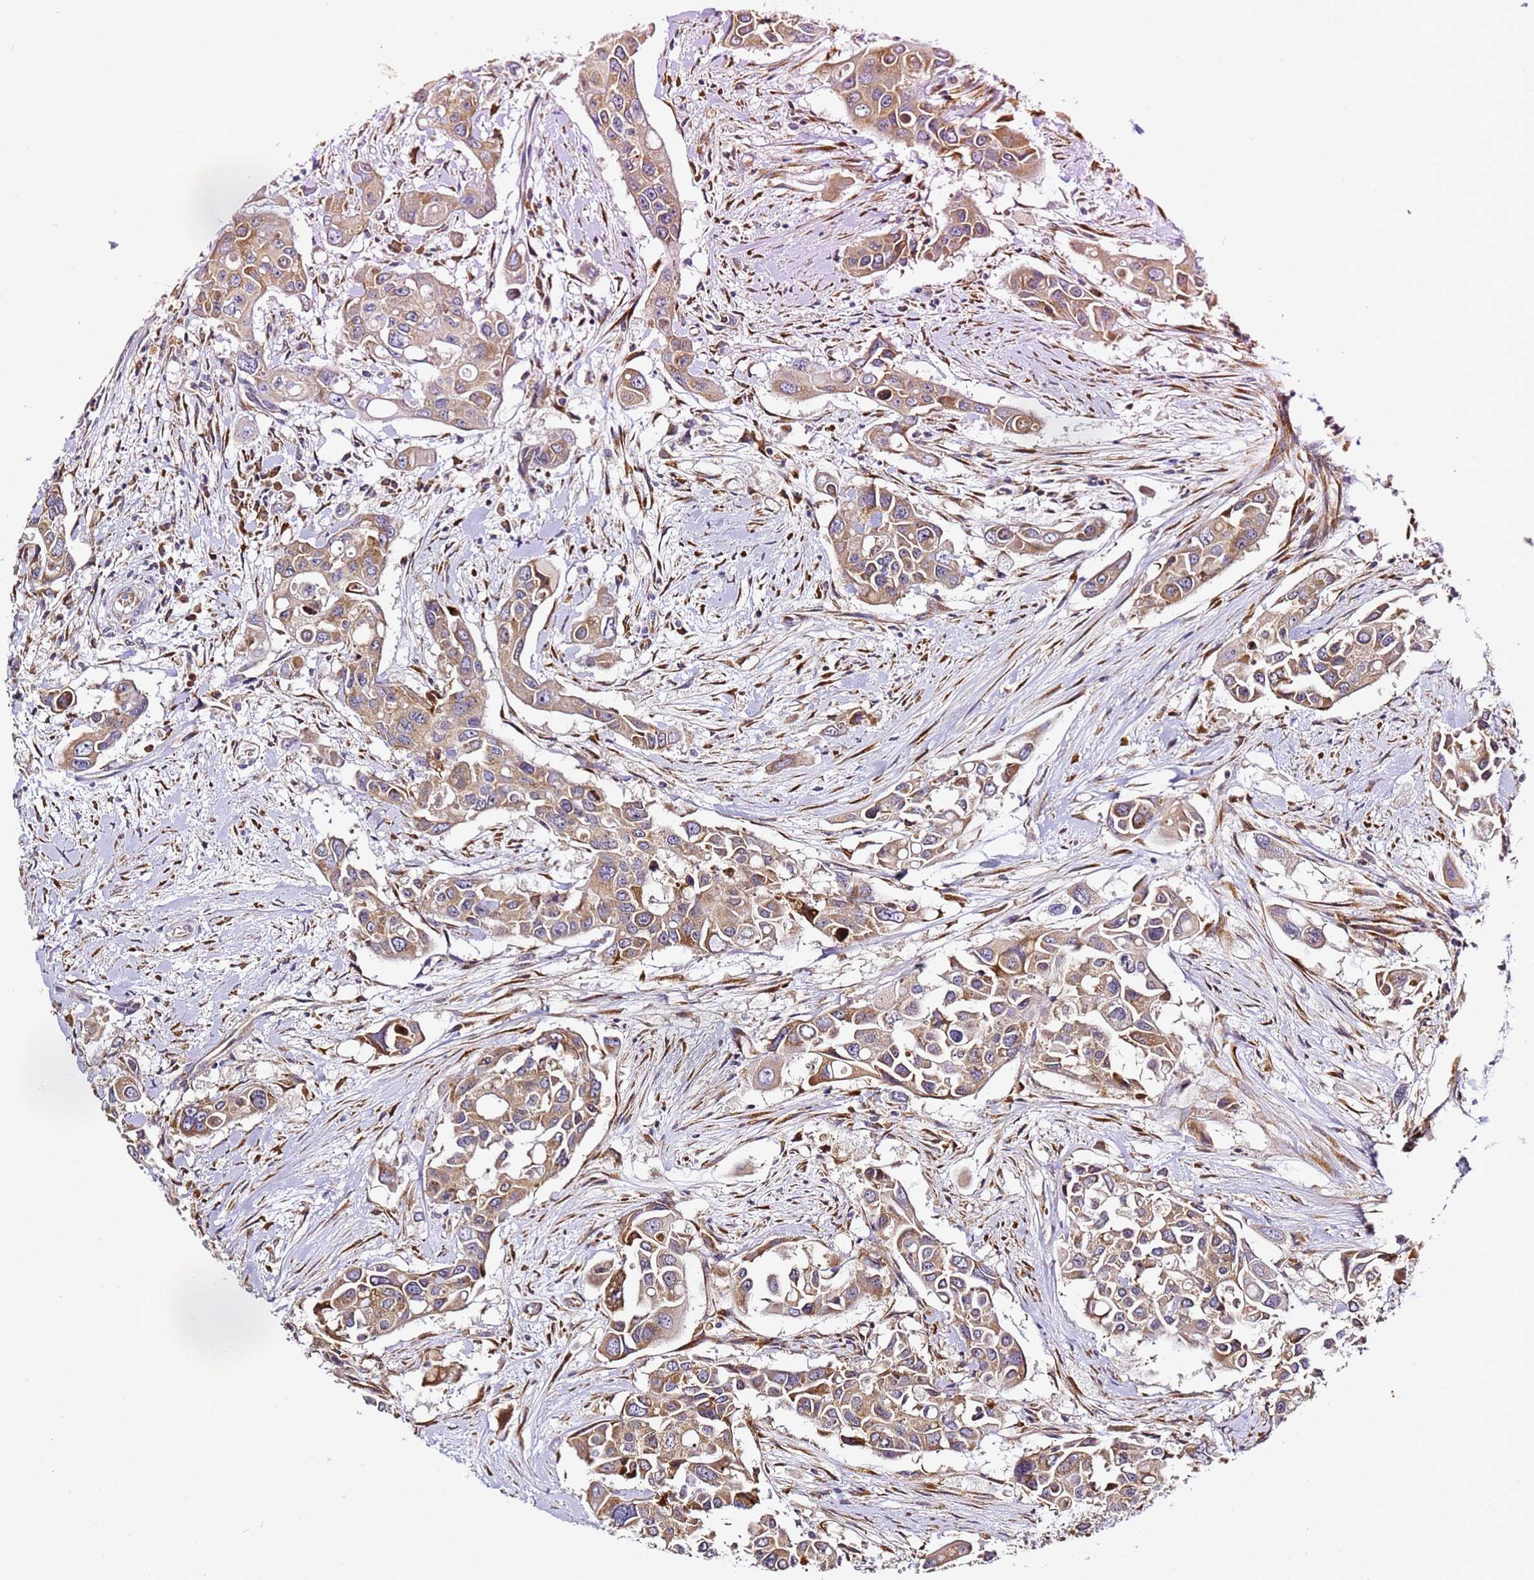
{"staining": {"intensity": "moderate", "quantity": ">75%", "location": "cytoplasmic/membranous"}, "tissue": "colorectal cancer", "cell_type": "Tumor cells", "image_type": "cancer", "snomed": [{"axis": "morphology", "description": "Adenocarcinoma, NOS"}, {"axis": "topography", "description": "Colon"}], "caption": "Immunohistochemical staining of human colorectal cancer demonstrates moderate cytoplasmic/membranous protein staining in approximately >75% of tumor cells.", "gene": "RPL13A", "patient": {"sex": "male", "age": 77}}